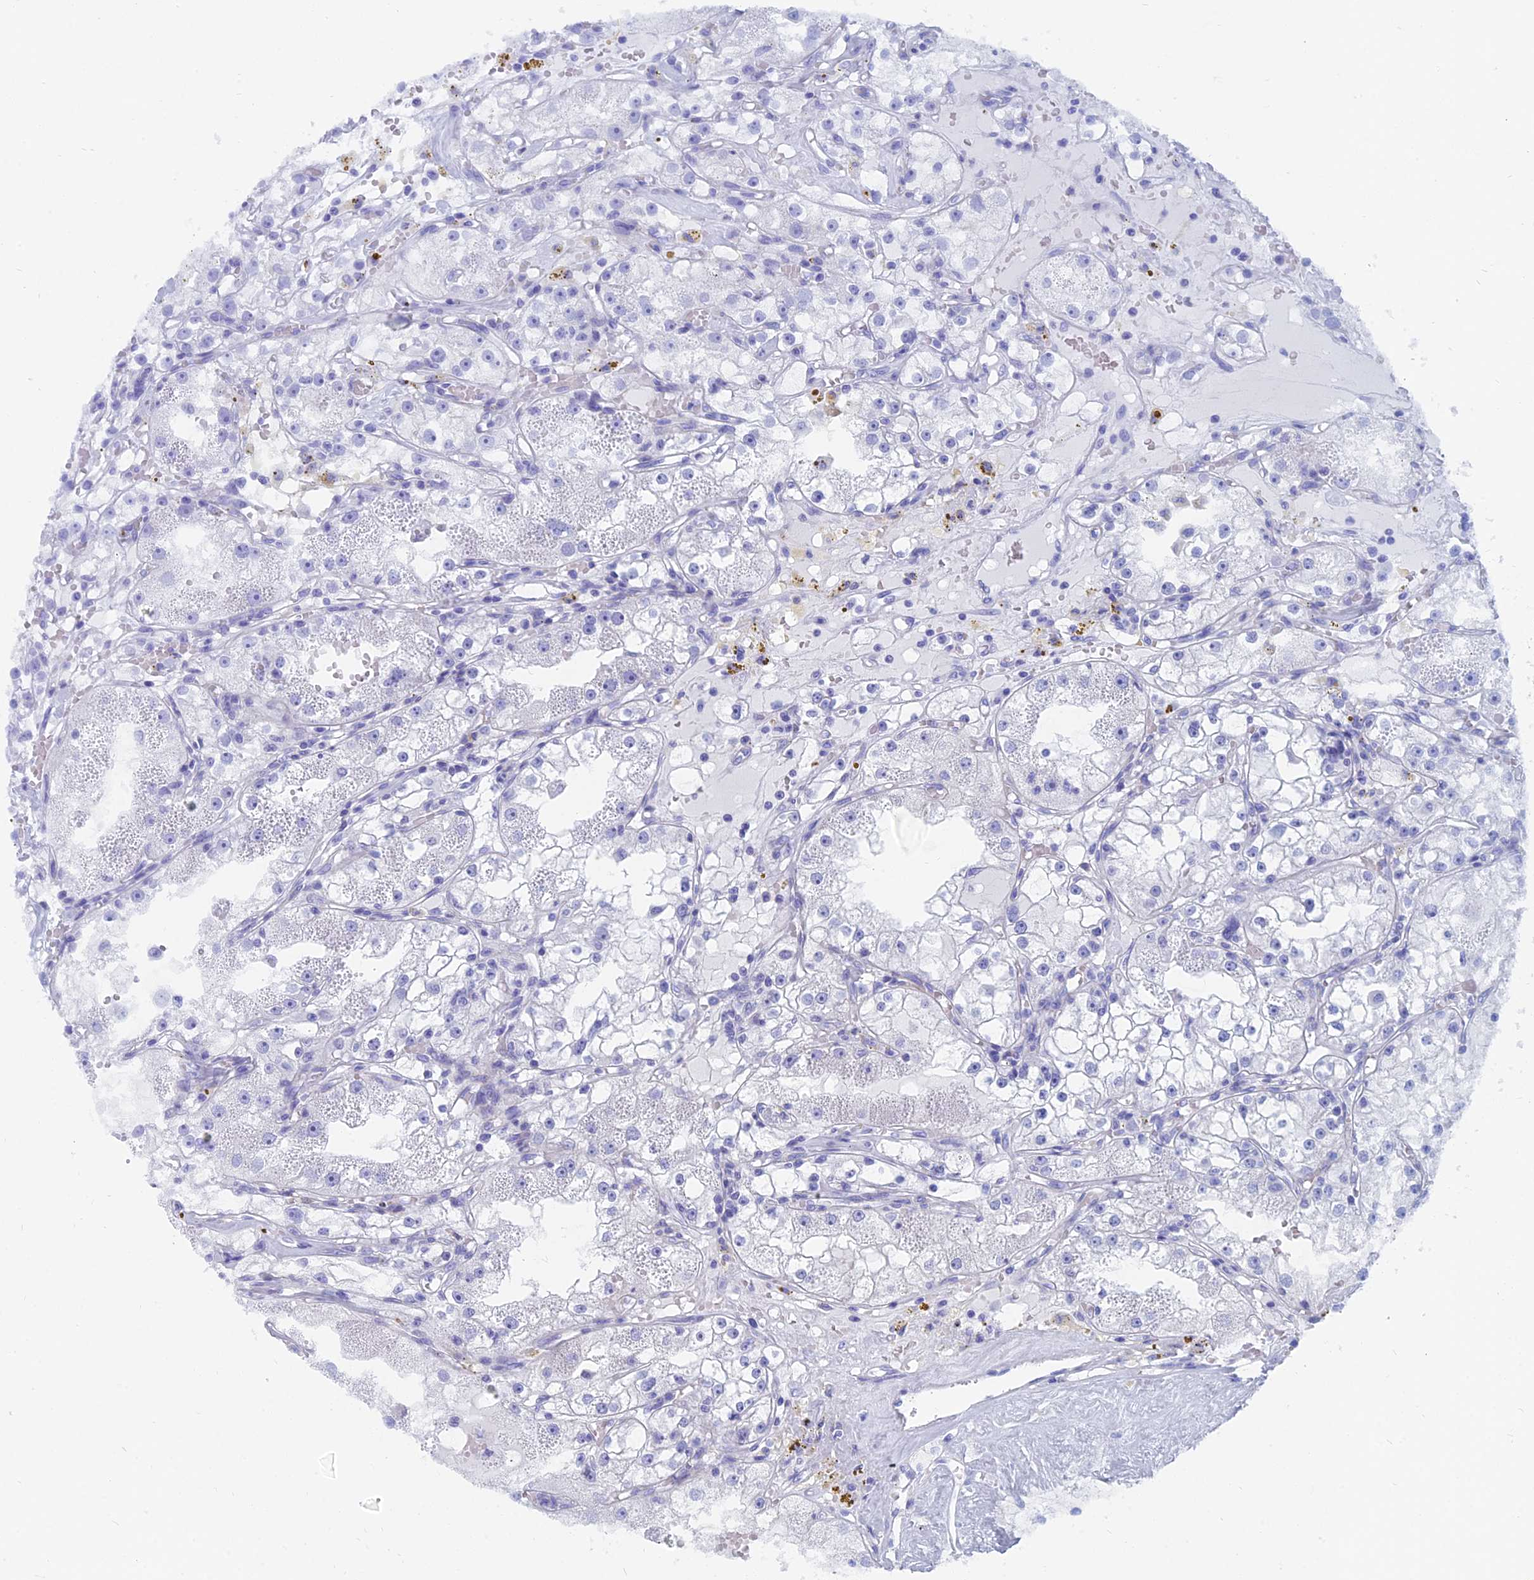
{"staining": {"intensity": "negative", "quantity": "none", "location": "none"}, "tissue": "renal cancer", "cell_type": "Tumor cells", "image_type": "cancer", "snomed": [{"axis": "morphology", "description": "Adenocarcinoma, NOS"}, {"axis": "topography", "description": "Kidney"}], "caption": "This is a photomicrograph of immunohistochemistry staining of renal cancer (adenocarcinoma), which shows no staining in tumor cells. Brightfield microscopy of IHC stained with DAB (3,3'-diaminobenzidine) (brown) and hematoxylin (blue), captured at high magnification.", "gene": "CAPS", "patient": {"sex": "male", "age": 56}}